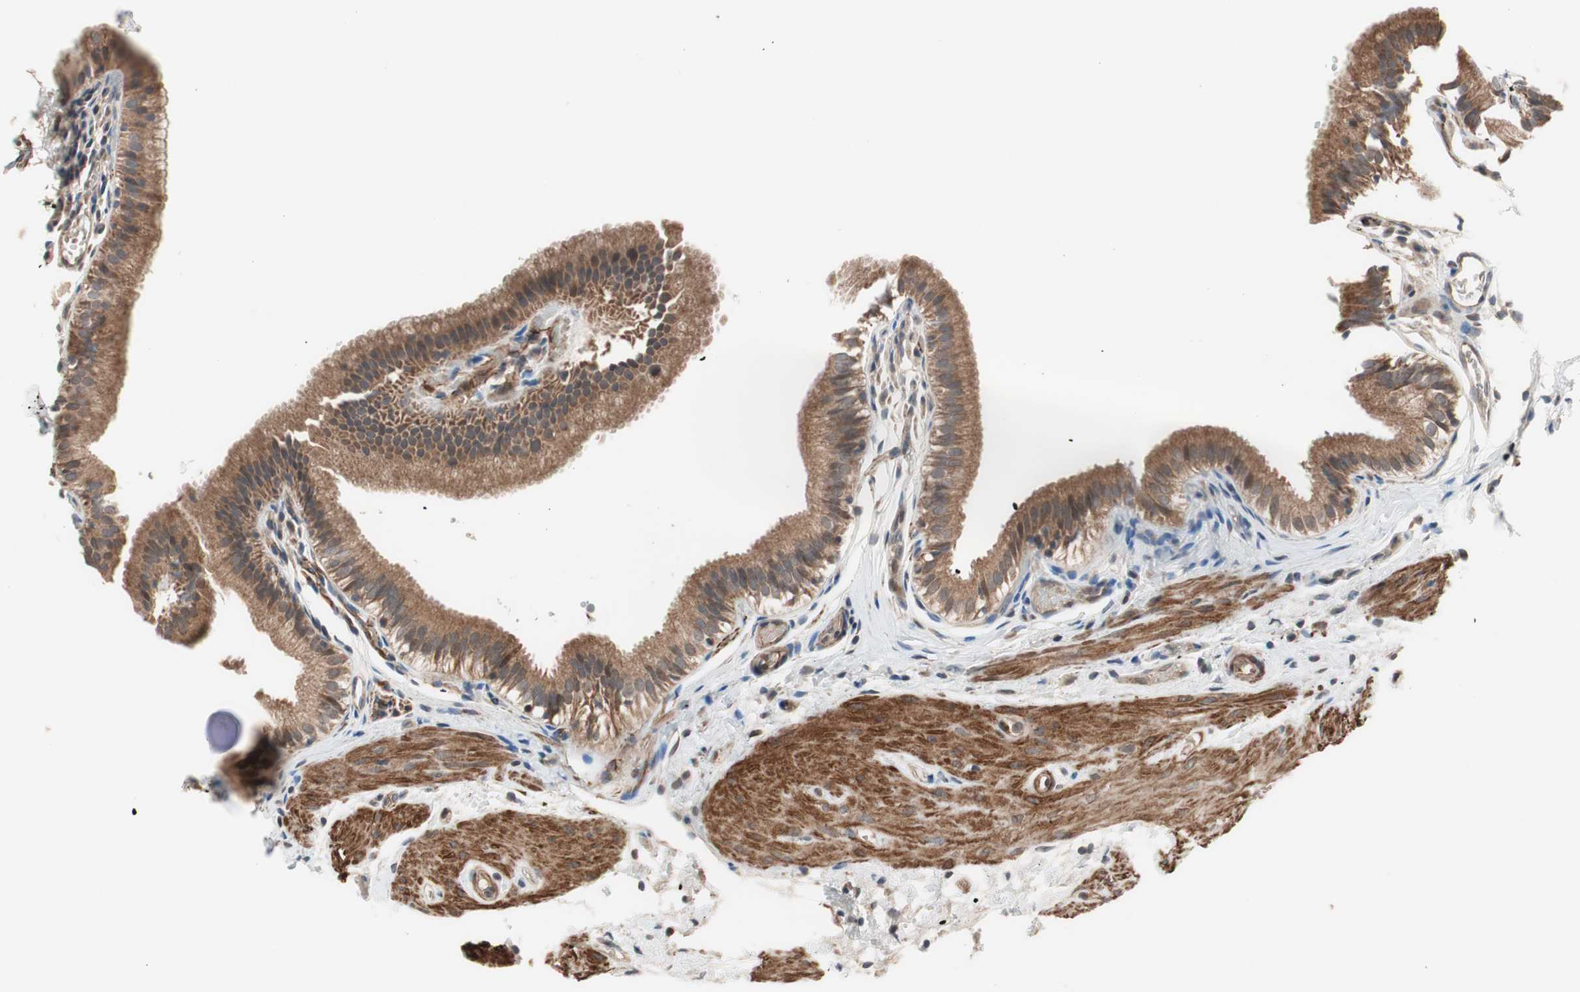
{"staining": {"intensity": "moderate", "quantity": ">75%", "location": "cytoplasmic/membranous,nuclear"}, "tissue": "gallbladder", "cell_type": "Glandular cells", "image_type": "normal", "snomed": [{"axis": "morphology", "description": "Normal tissue, NOS"}, {"axis": "topography", "description": "Gallbladder"}], "caption": "Gallbladder stained with immunohistochemistry (IHC) demonstrates moderate cytoplasmic/membranous,nuclear staining in about >75% of glandular cells.", "gene": "HMBS", "patient": {"sex": "female", "age": 26}}